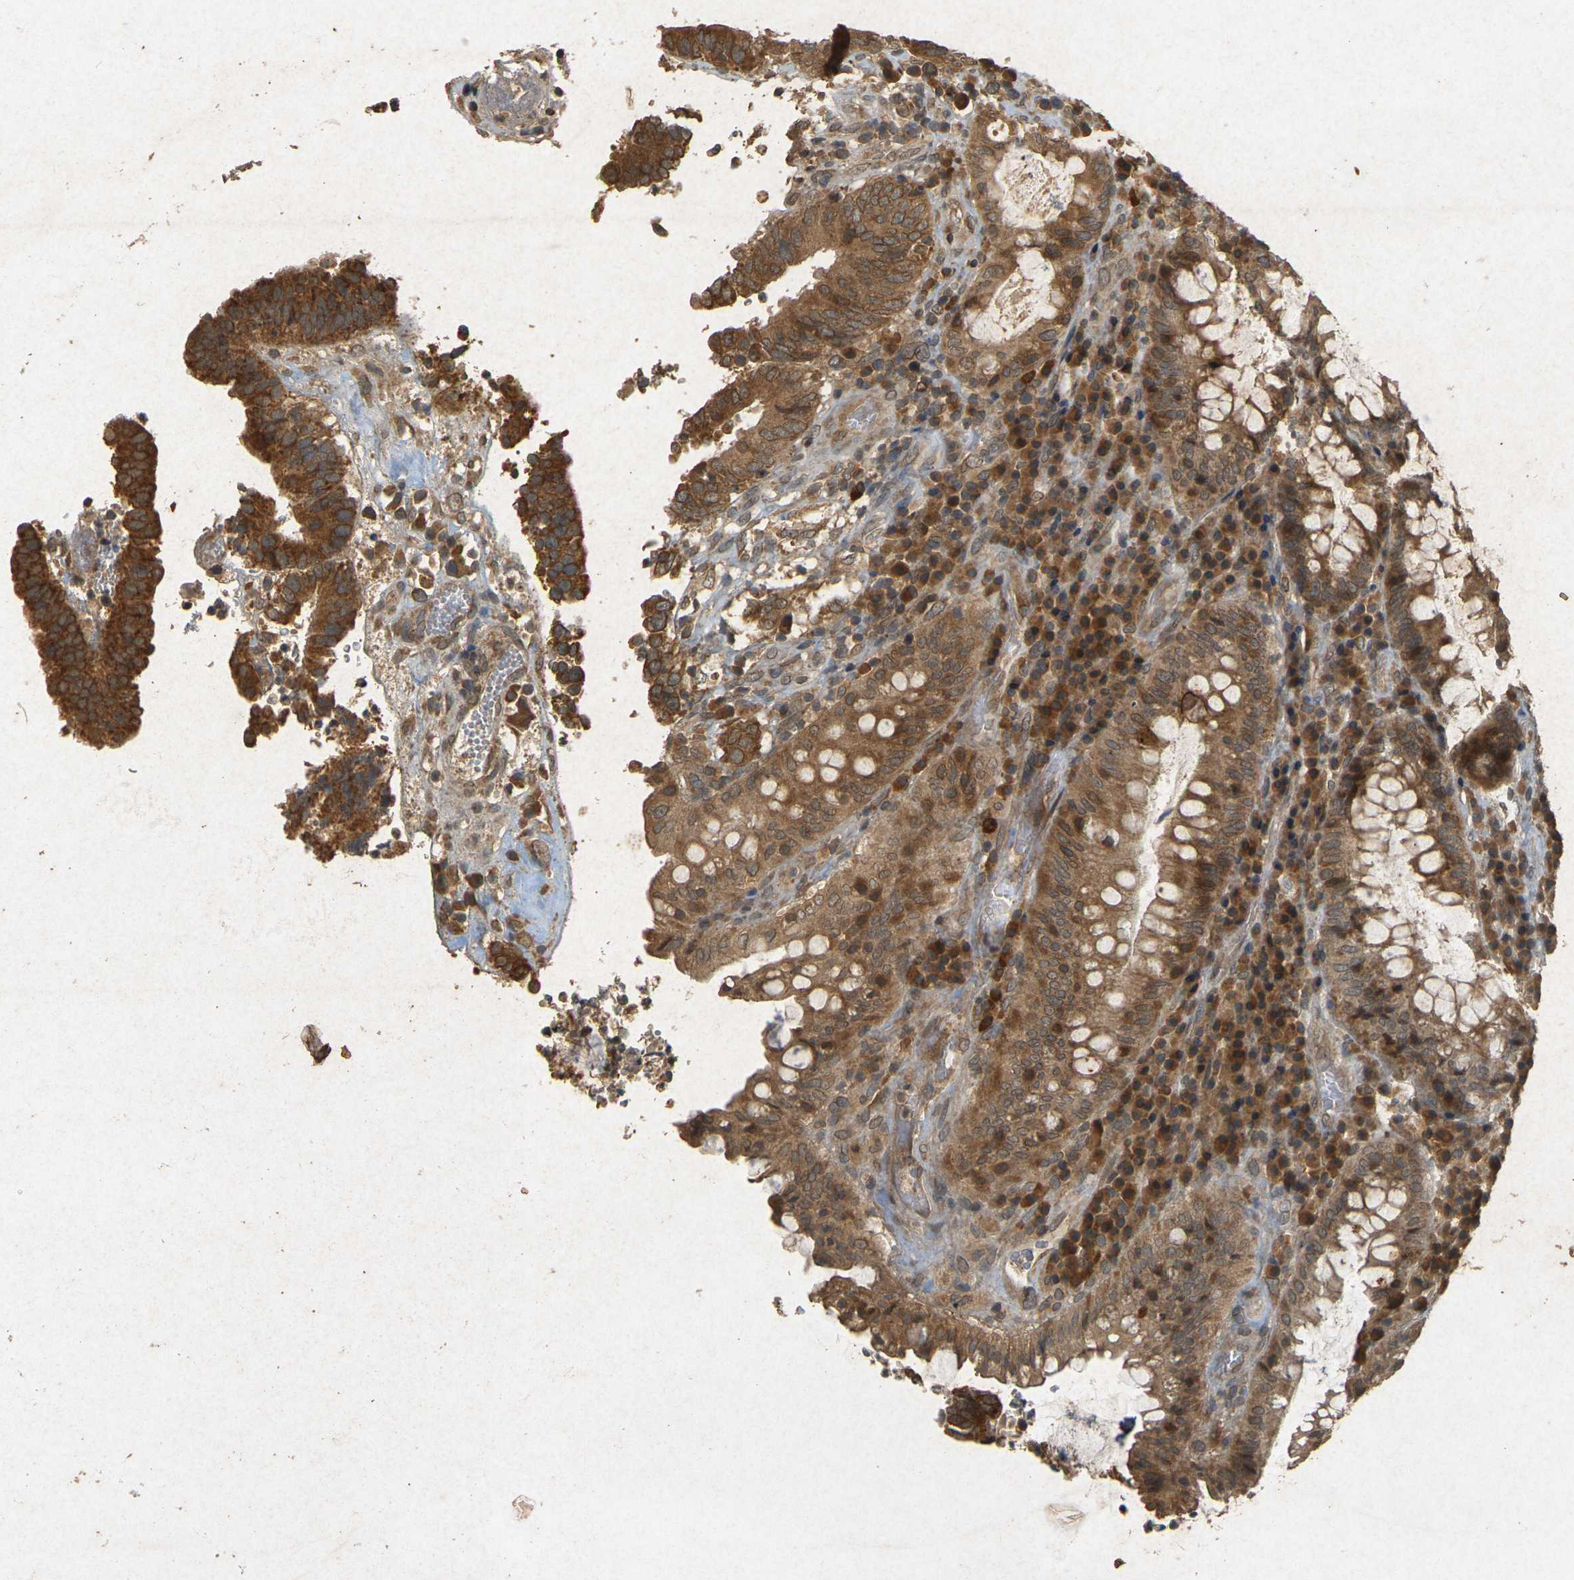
{"staining": {"intensity": "moderate", "quantity": ">75%", "location": "cytoplasmic/membranous"}, "tissue": "colorectal cancer", "cell_type": "Tumor cells", "image_type": "cancer", "snomed": [{"axis": "morphology", "description": "Adenocarcinoma, NOS"}, {"axis": "topography", "description": "Rectum"}], "caption": "The histopathology image shows a brown stain indicating the presence of a protein in the cytoplasmic/membranous of tumor cells in colorectal cancer (adenocarcinoma).", "gene": "ERN1", "patient": {"sex": "male", "age": 72}}